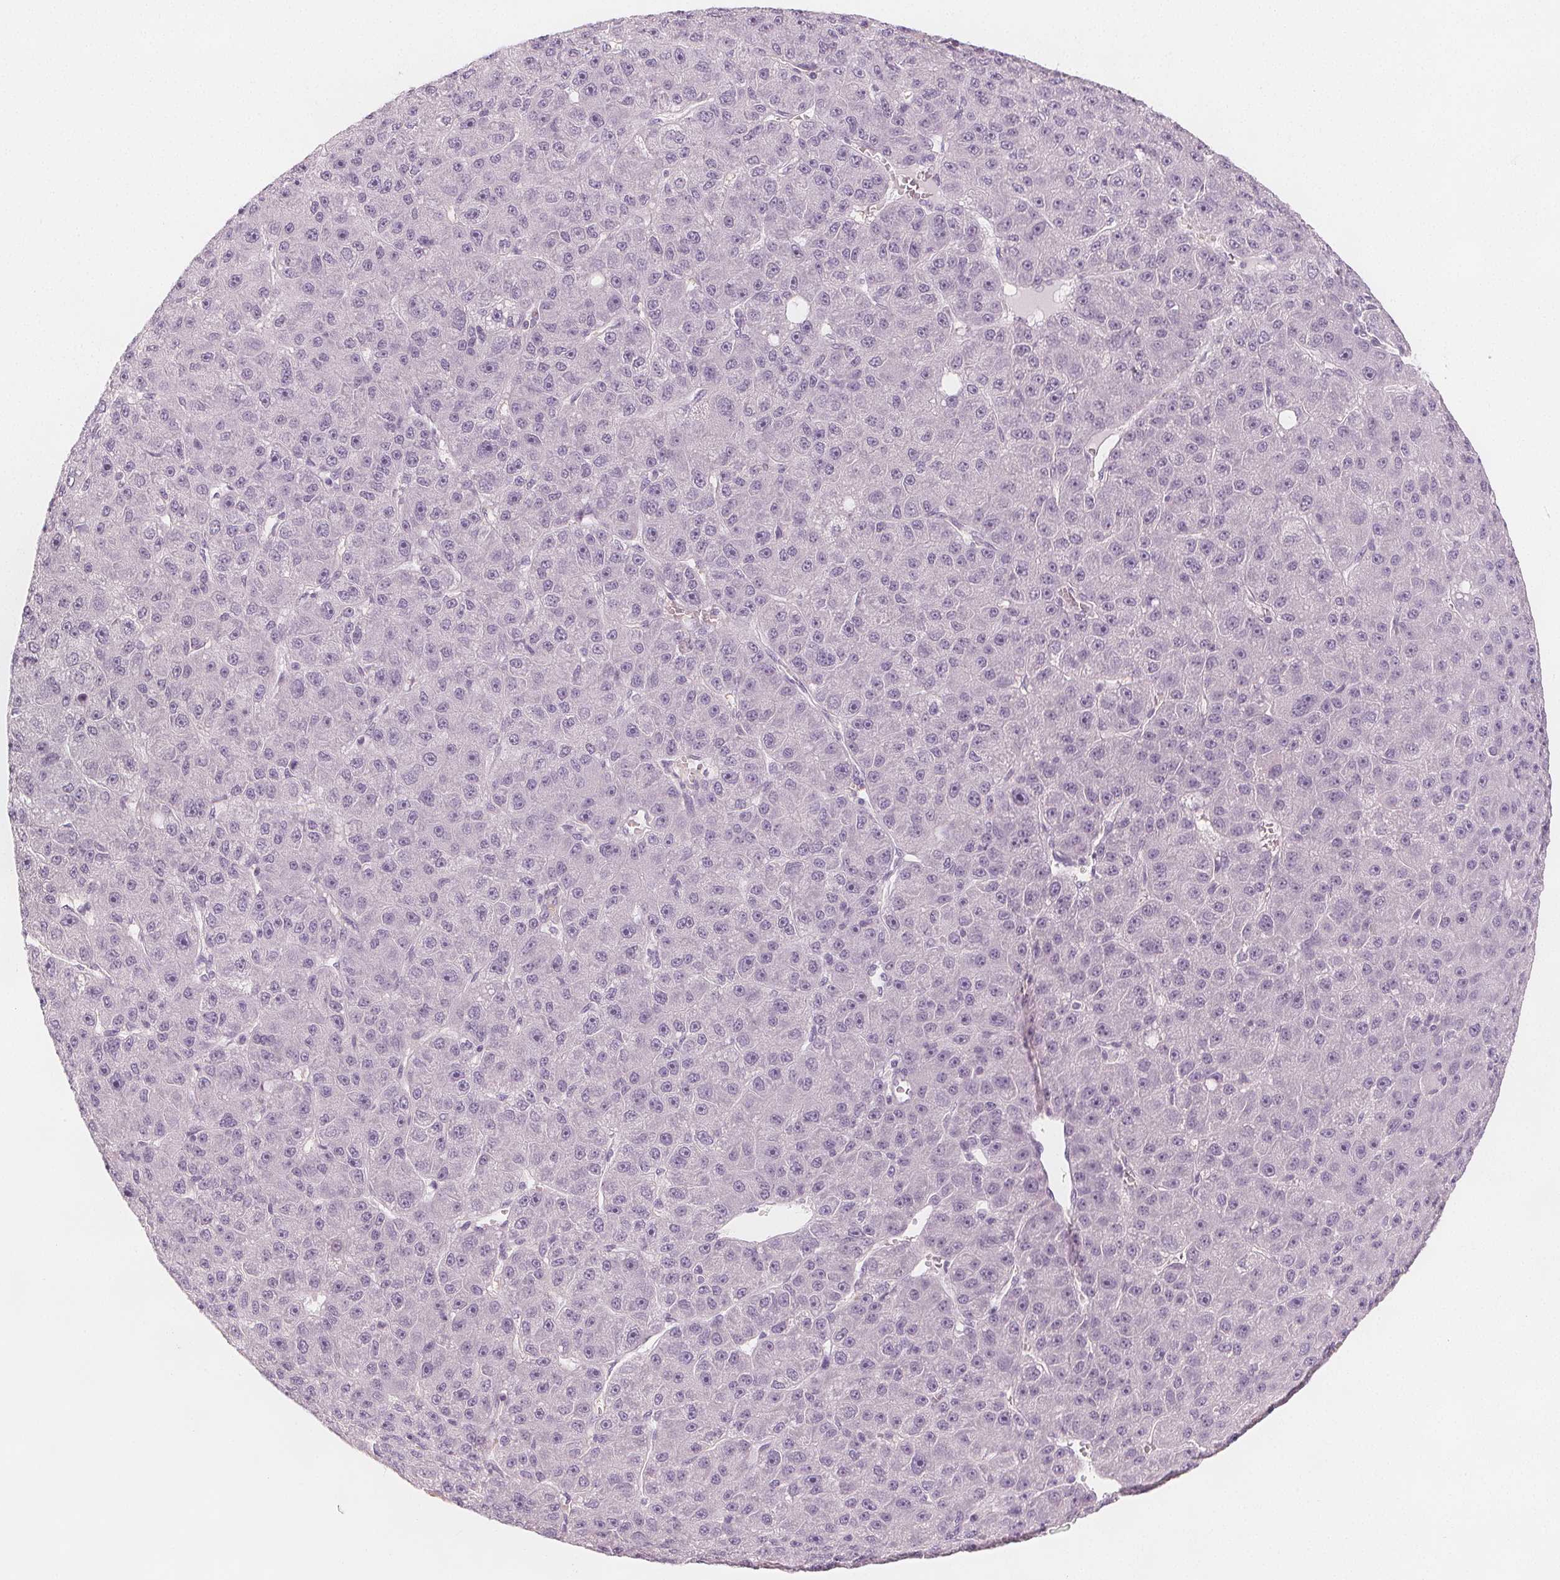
{"staining": {"intensity": "negative", "quantity": "none", "location": "none"}, "tissue": "liver cancer", "cell_type": "Tumor cells", "image_type": "cancer", "snomed": [{"axis": "morphology", "description": "Carcinoma, Hepatocellular, NOS"}, {"axis": "topography", "description": "Liver"}], "caption": "Immunohistochemical staining of human liver cancer reveals no significant positivity in tumor cells.", "gene": "MAP1A", "patient": {"sex": "male", "age": 67}}